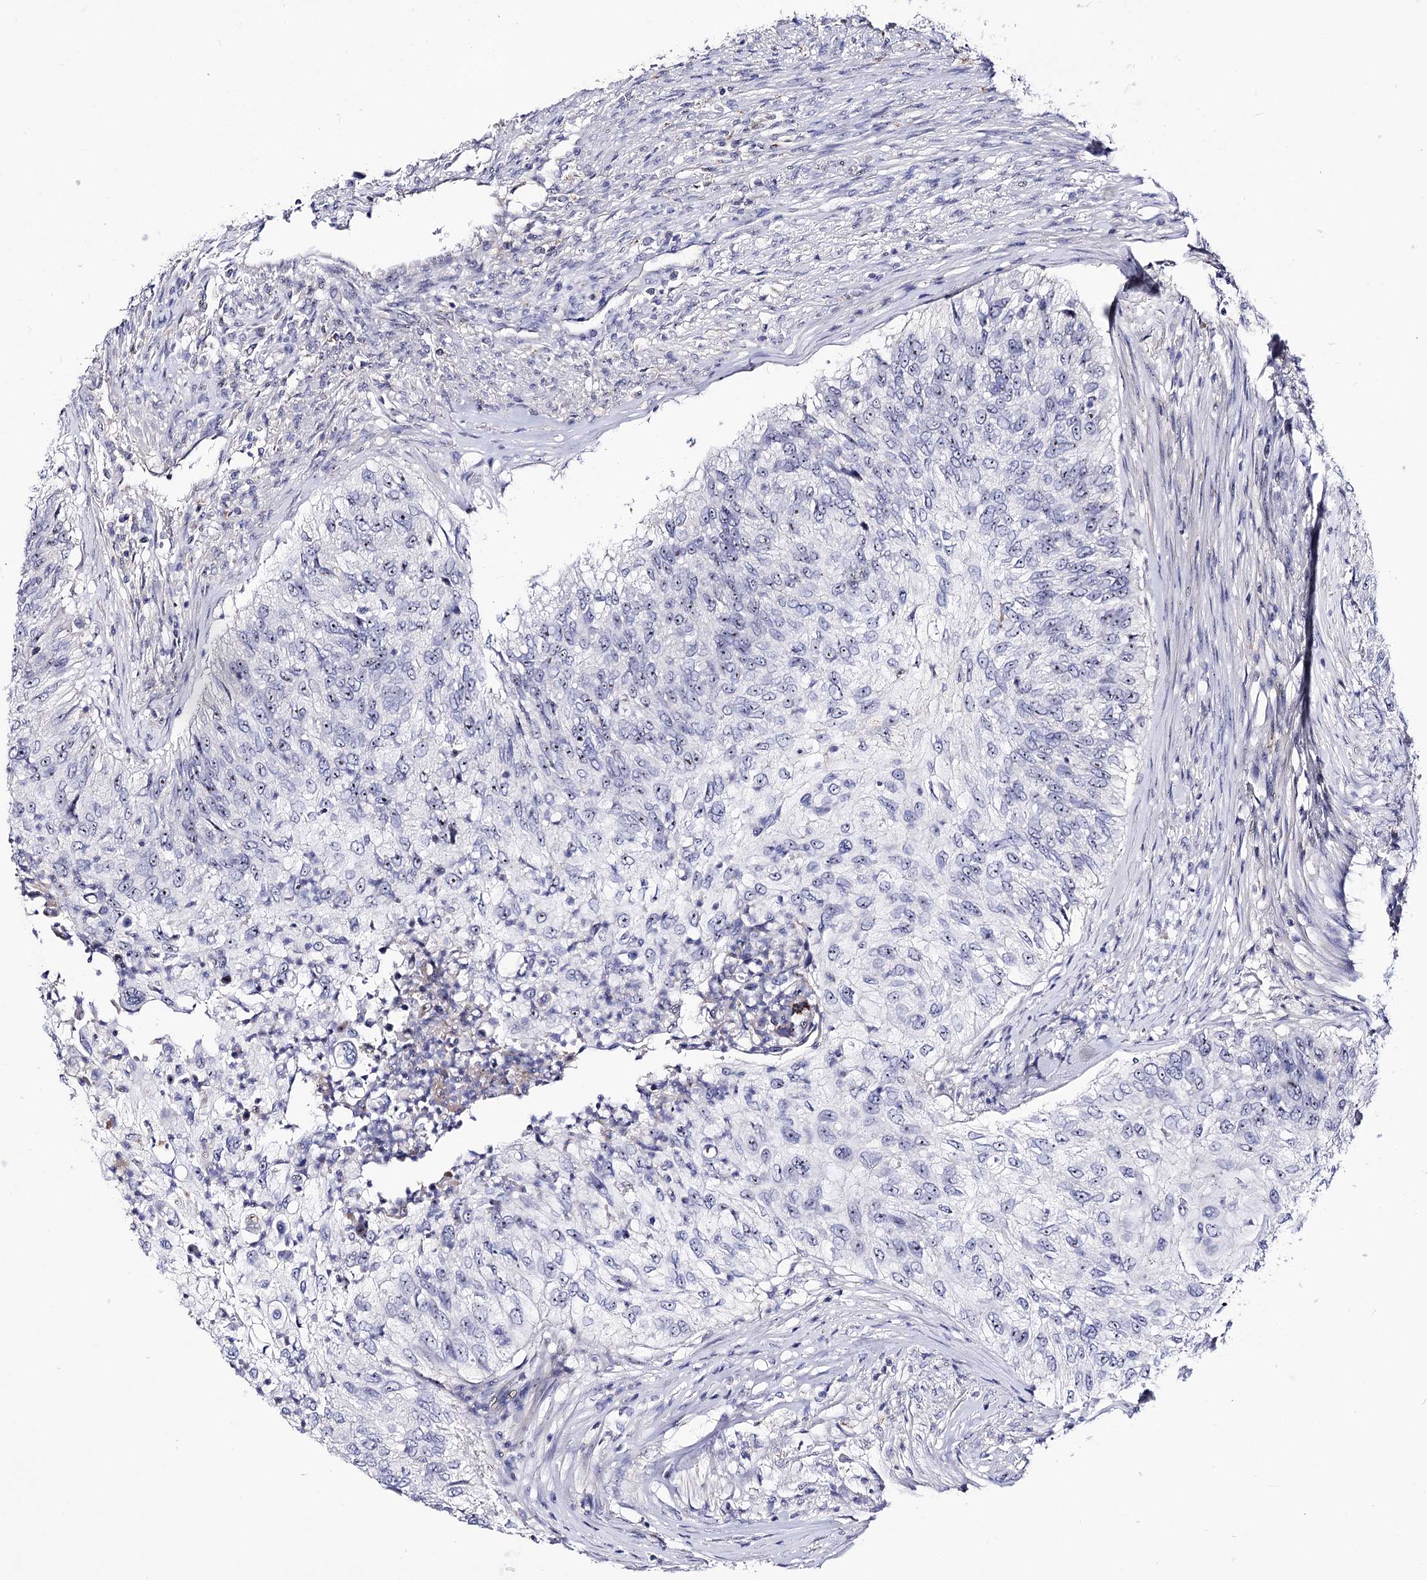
{"staining": {"intensity": "moderate", "quantity": "25%-75%", "location": "nuclear"}, "tissue": "urothelial cancer", "cell_type": "Tumor cells", "image_type": "cancer", "snomed": [{"axis": "morphology", "description": "Urothelial carcinoma, High grade"}, {"axis": "topography", "description": "Urinary bladder"}], "caption": "Tumor cells reveal moderate nuclear expression in about 25%-75% of cells in urothelial cancer.", "gene": "PCGF5", "patient": {"sex": "female", "age": 60}}